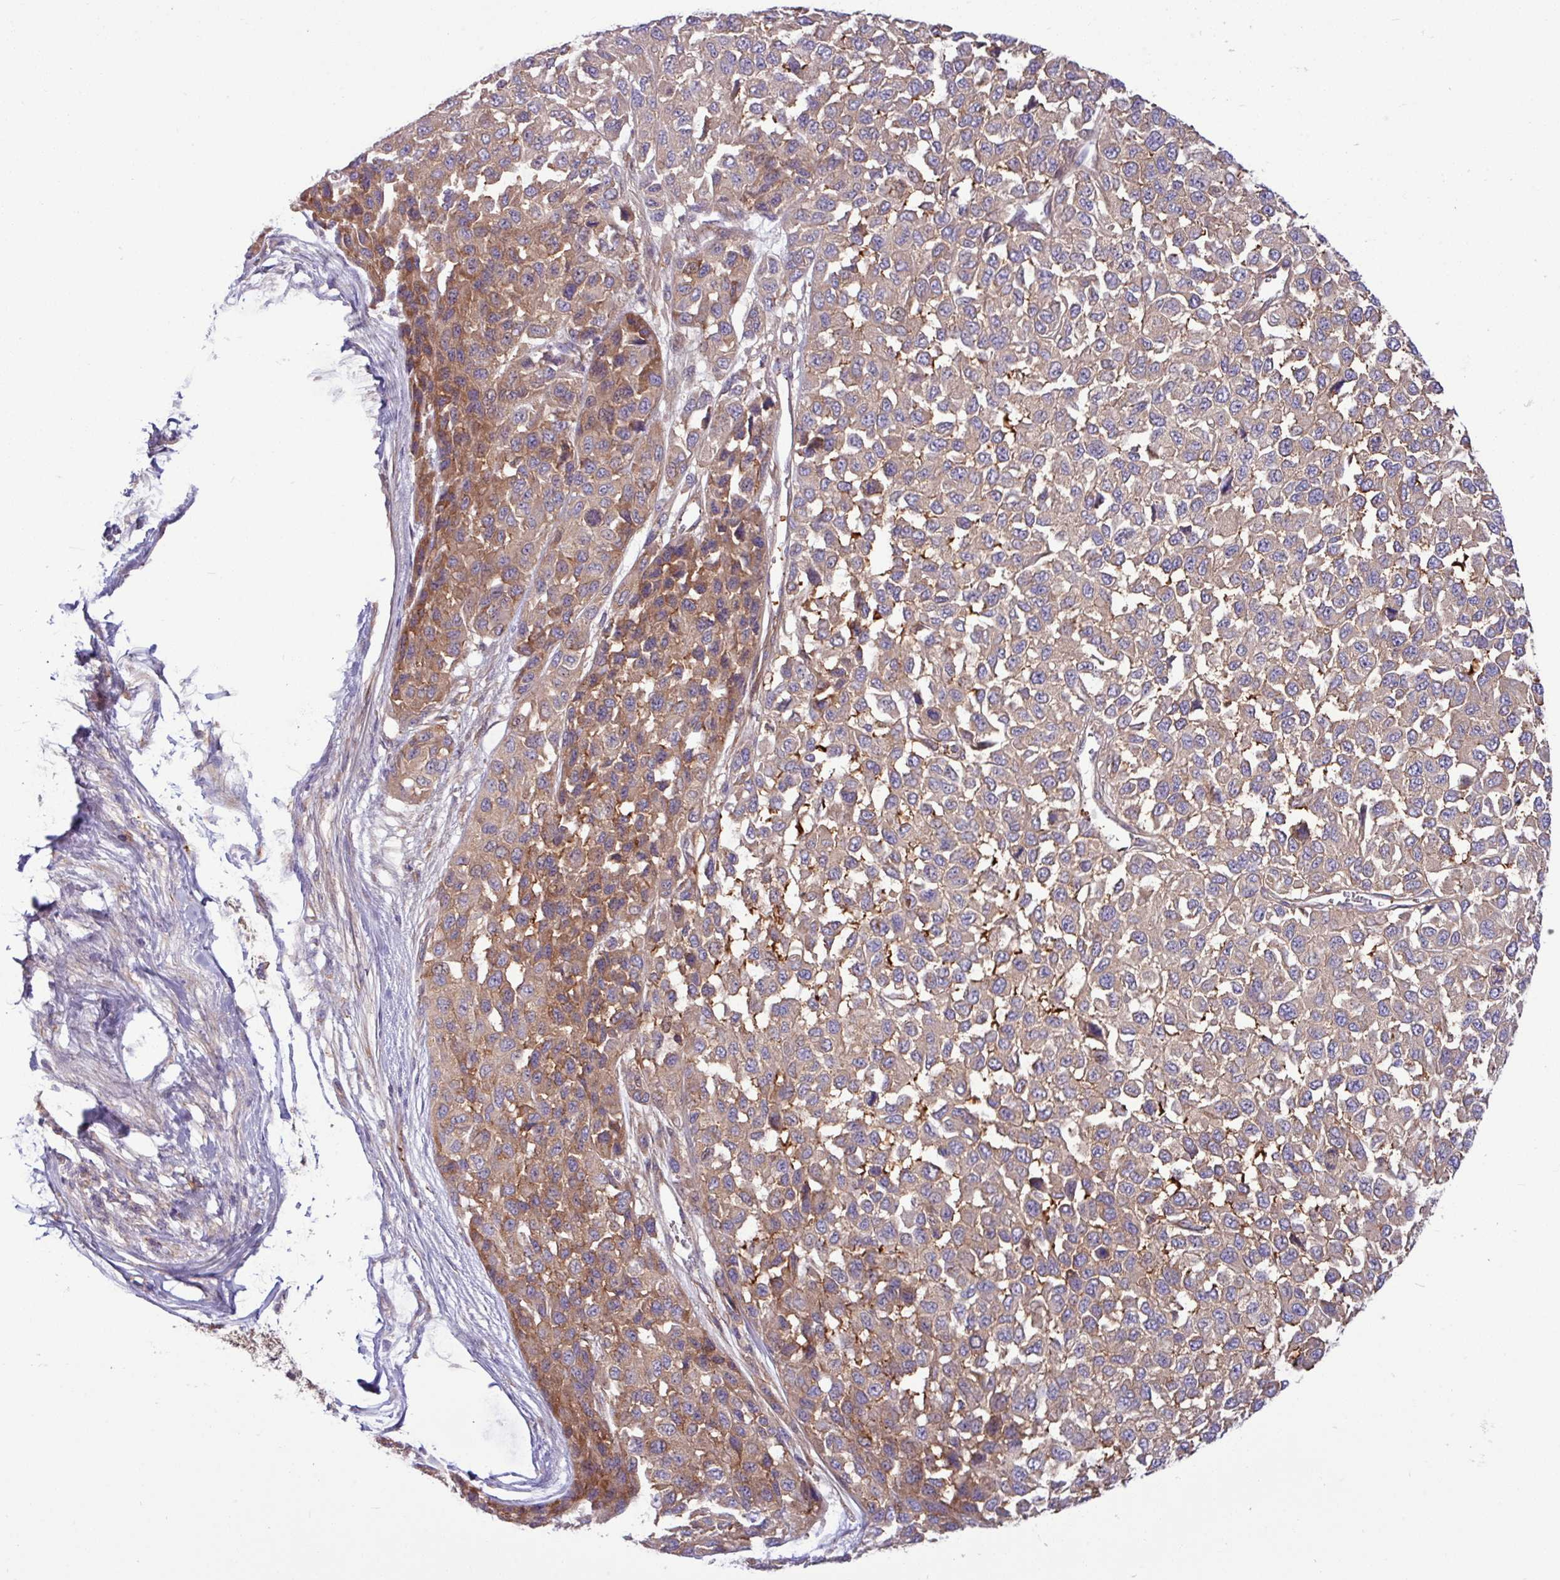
{"staining": {"intensity": "moderate", "quantity": ">75%", "location": "cytoplasmic/membranous"}, "tissue": "melanoma", "cell_type": "Tumor cells", "image_type": "cancer", "snomed": [{"axis": "morphology", "description": "Malignant melanoma, NOS"}, {"axis": "topography", "description": "Skin"}], "caption": "Immunohistochemical staining of human melanoma demonstrates medium levels of moderate cytoplasmic/membranous protein positivity in about >75% of tumor cells.", "gene": "LSM12", "patient": {"sex": "male", "age": 62}}